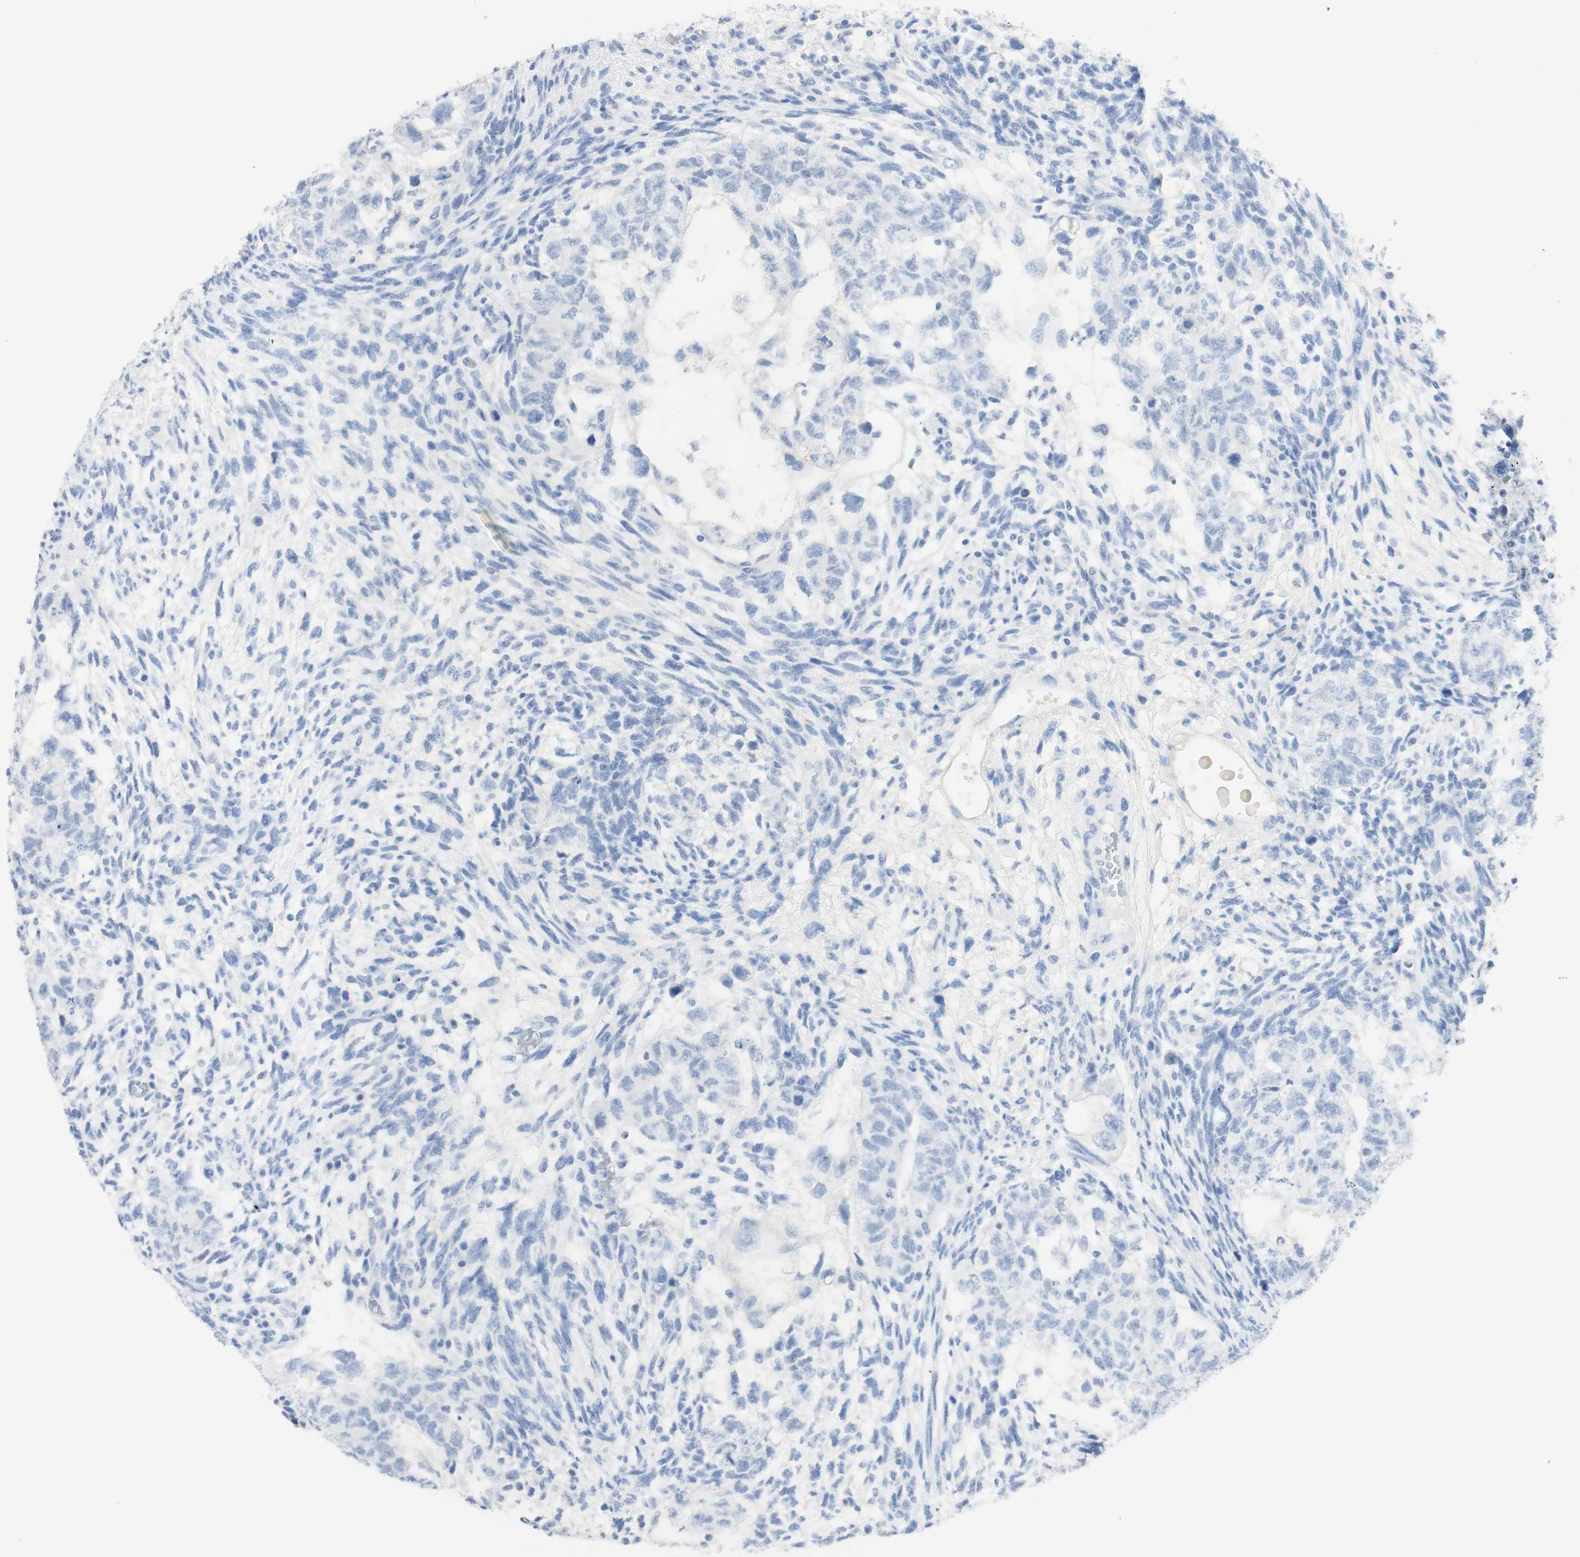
{"staining": {"intensity": "negative", "quantity": "none", "location": "none"}, "tissue": "testis cancer", "cell_type": "Tumor cells", "image_type": "cancer", "snomed": [{"axis": "morphology", "description": "Normal tissue, NOS"}, {"axis": "morphology", "description": "Carcinoma, Embryonal, NOS"}, {"axis": "topography", "description": "Testis"}], "caption": "Tumor cells are negative for protein expression in human embryonal carcinoma (testis).", "gene": "TPO", "patient": {"sex": "male", "age": 36}}